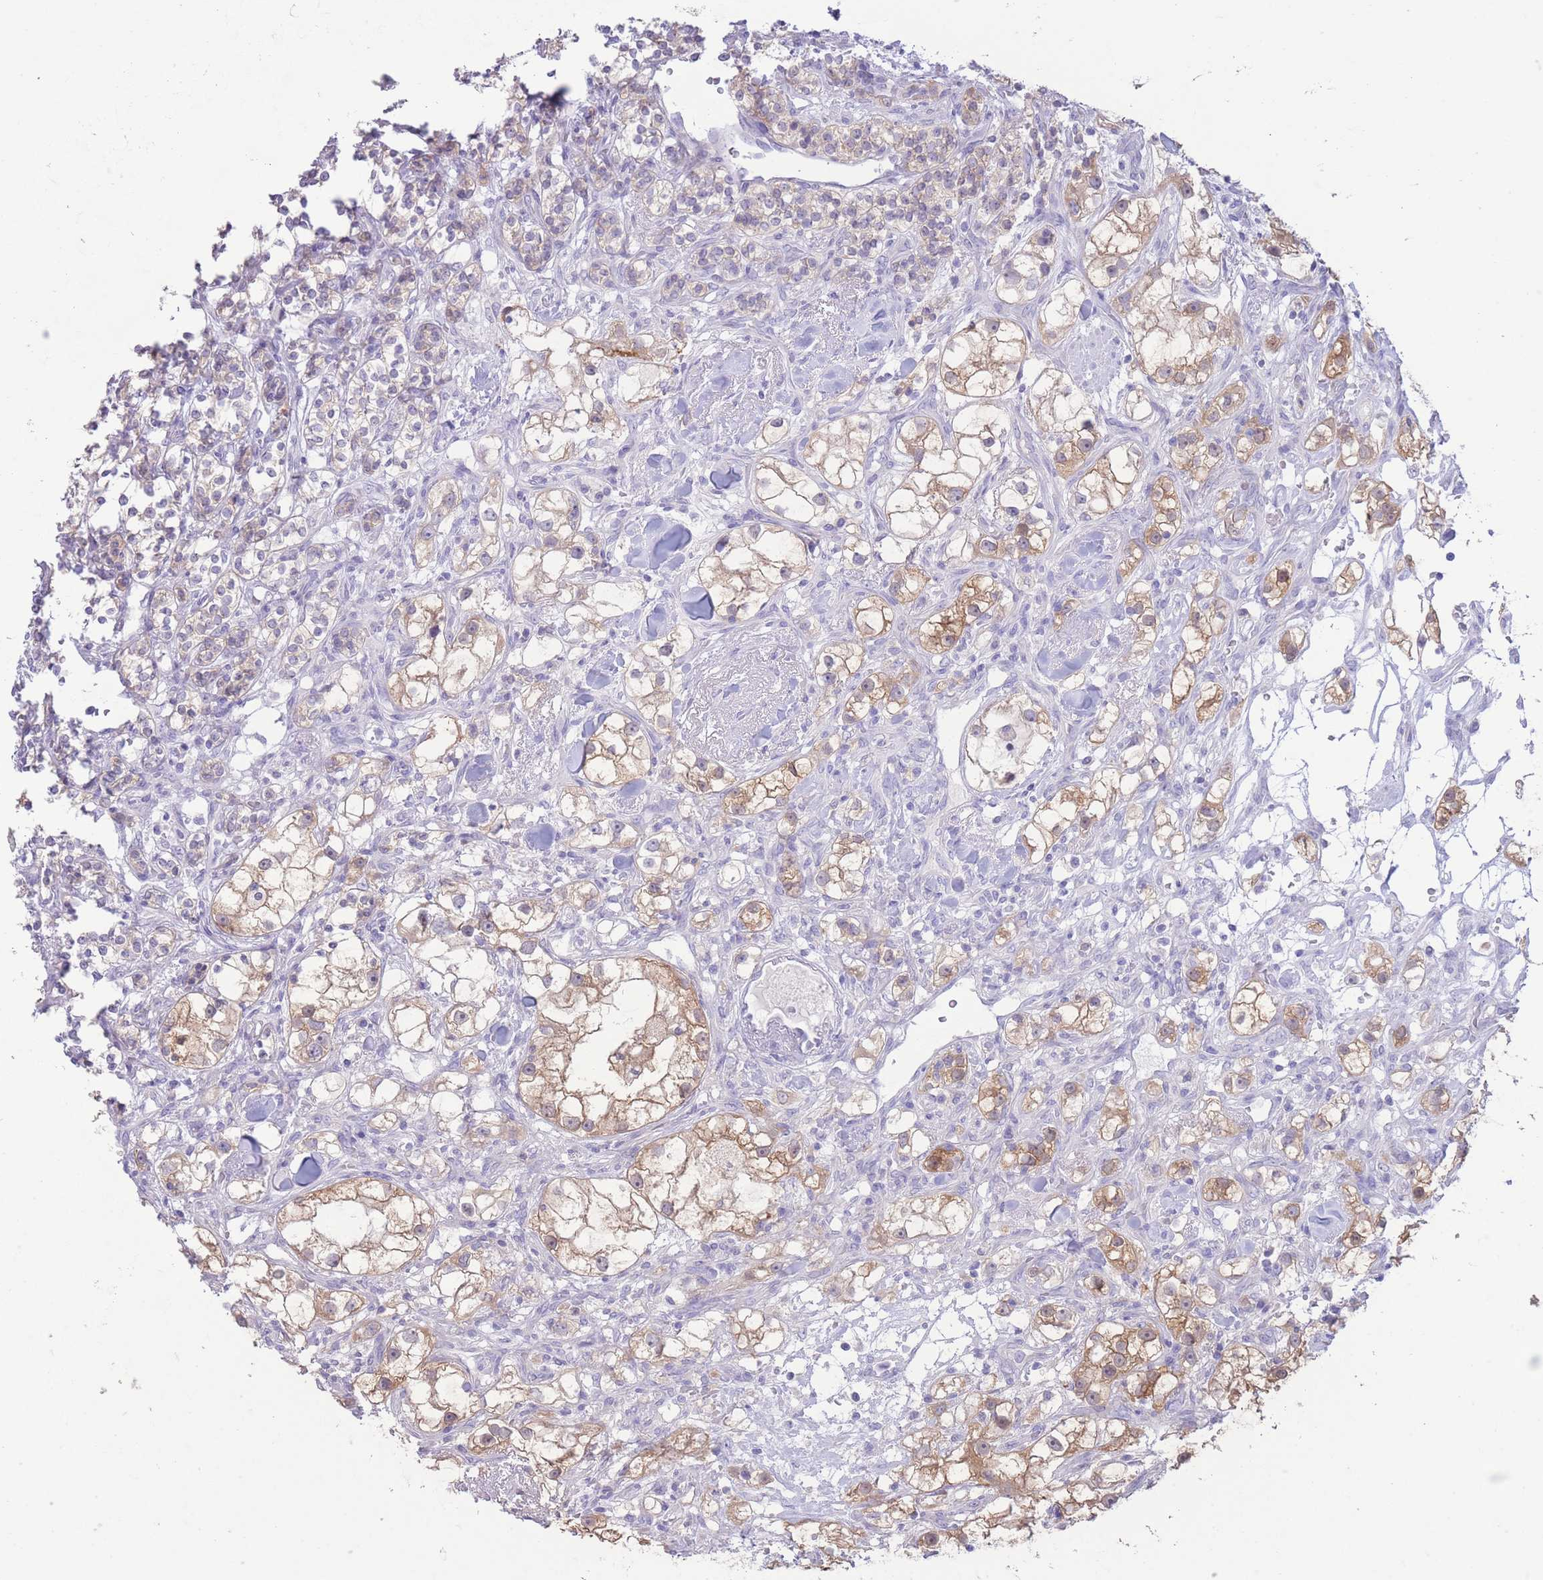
{"staining": {"intensity": "moderate", "quantity": ">75%", "location": "cytoplasmic/membranous"}, "tissue": "renal cancer", "cell_type": "Tumor cells", "image_type": "cancer", "snomed": [{"axis": "morphology", "description": "Adenocarcinoma, NOS"}, {"axis": "topography", "description": "Kidney"}], "caption": "Moderate cytoplasmic/membranous positivity for a protein is identified in about >75% of tumor cells of adenocarcinoma (renal) using IHC.", "gene": "FAH", "patient": {"sex": "male", "age": 77}}